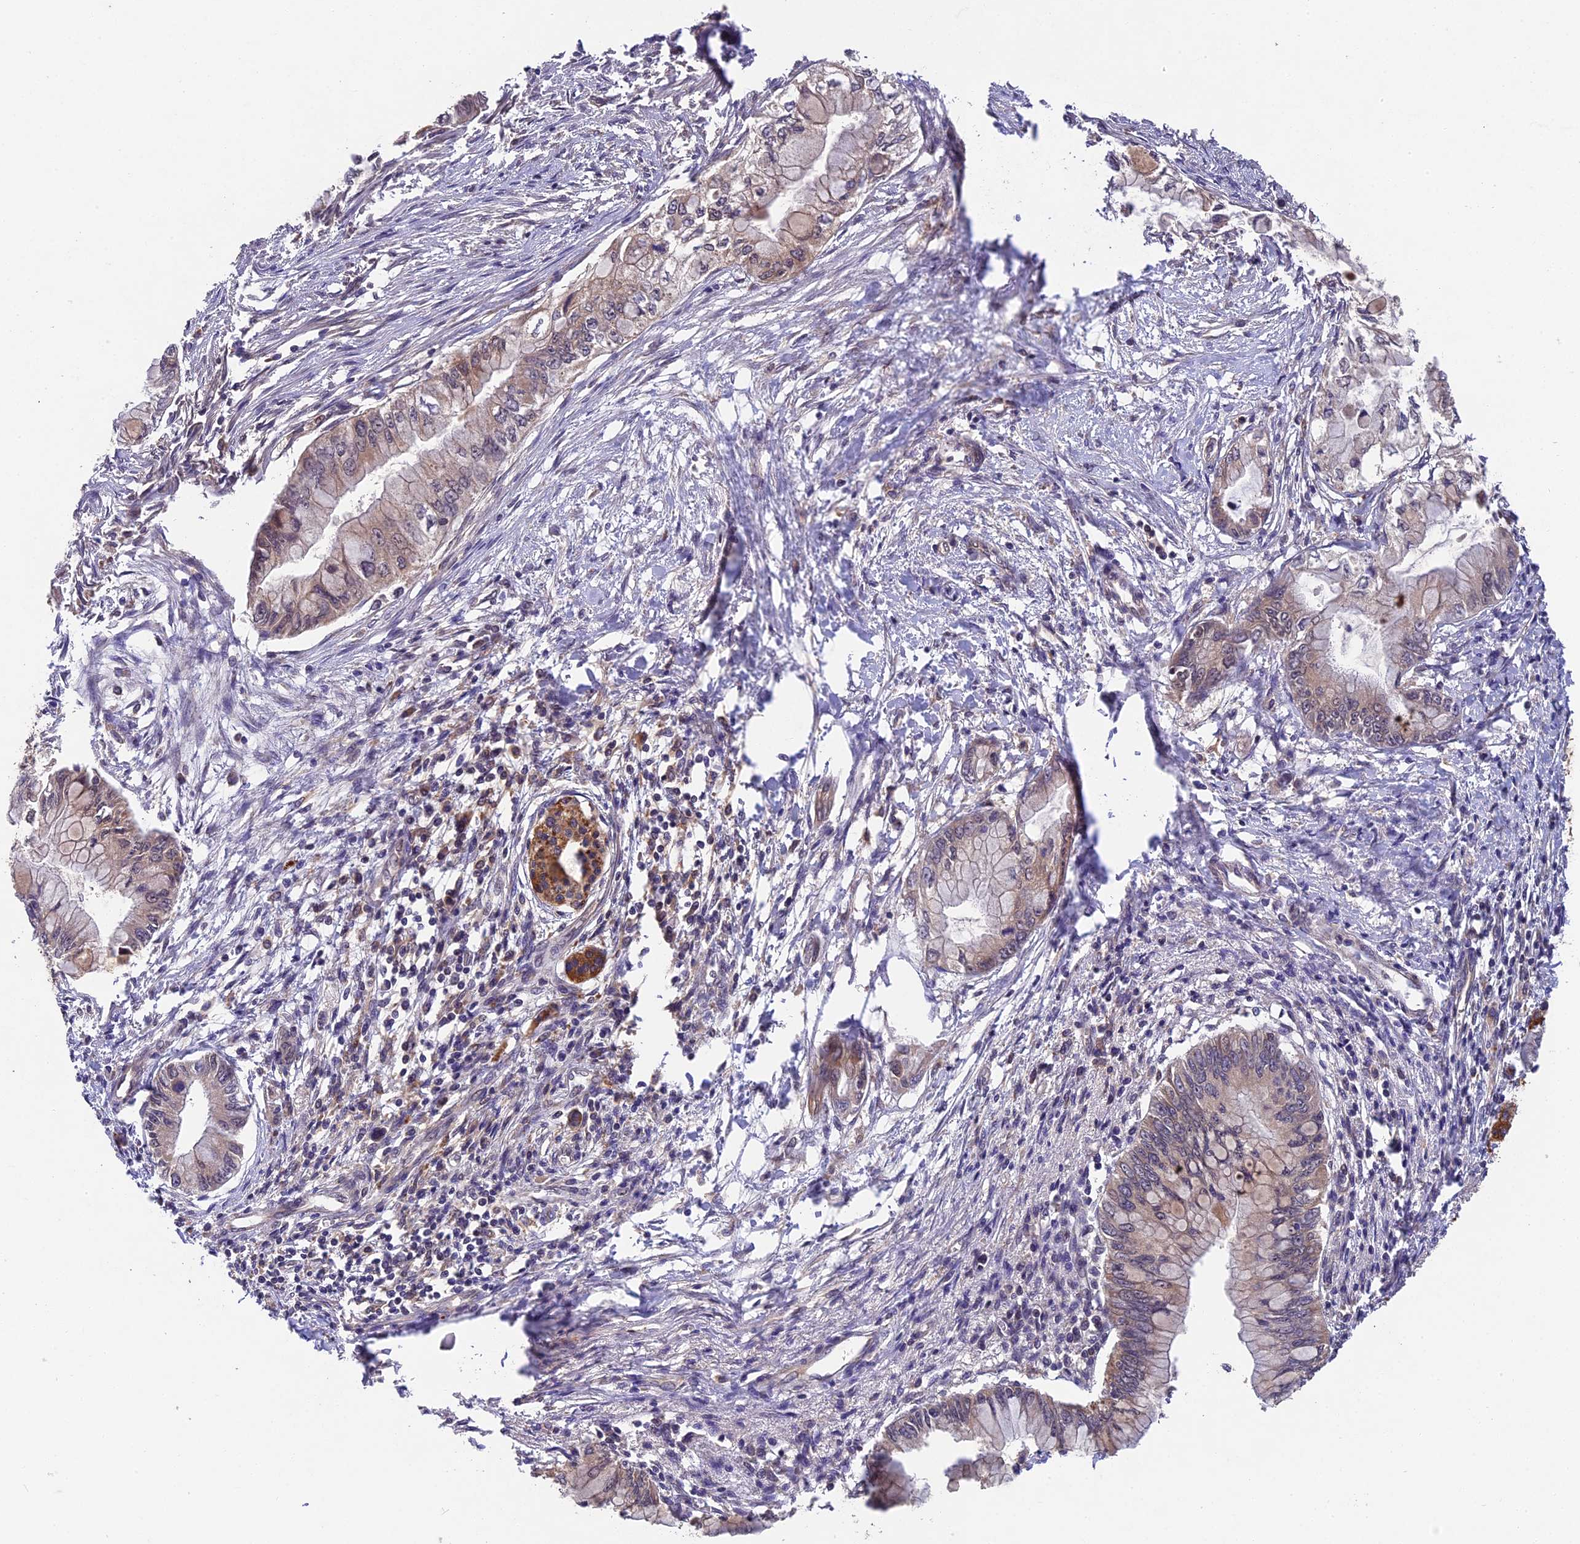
{"staining": {"intensity": "weak", "quantity": "25%-75%", "location": "cytoplasmic/membranous"}, "tissue": "pancreatic cancer", "cell_type": "Tumor cells", "image_type": "cancer", "snomed": [{"axis": "morphology", "description": "Adenocarcinoma, NOS"}, {"axis": "topography", "description": "Pancreas"}], "caption": "DAB (3,3'-diaminobenzidine) immunohistochemical staining of pancreatic cancer (adenocarcinoma) shows weak cytoplasmic/membranous protein staining in approximately 25%-75% of tumor cells.", "gene": "CHAC1", "patient": {"sex": "male", "age": 48}}